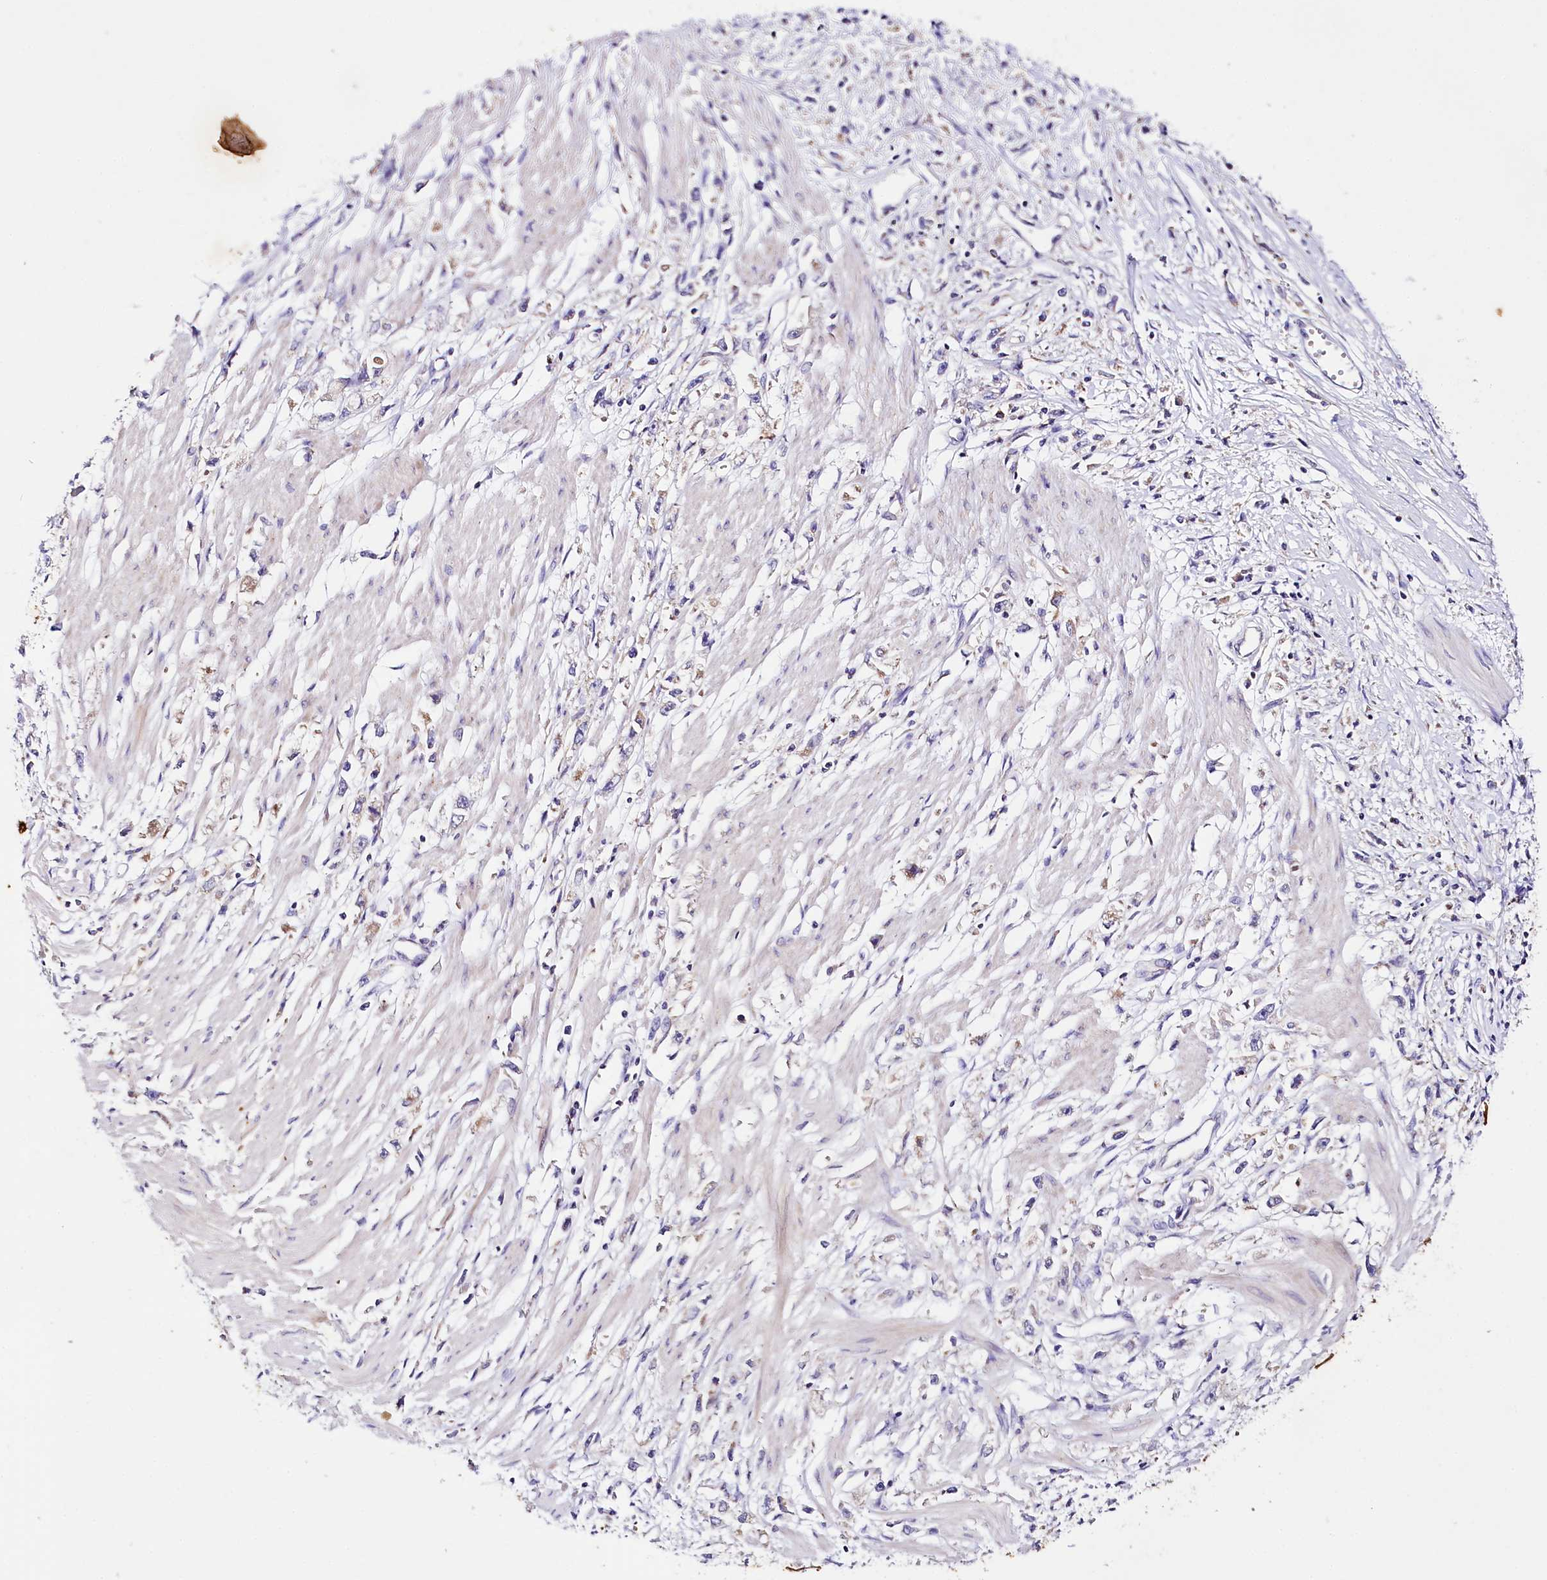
{"staining": {"intensity": "negative", "quantity": "none", "location": "none"}, "tissue": "stomach cancer", "cell_type": "Tumor cells", "image_type": "cancer", "snomed": [{"axis": "morphology", "description": "Adenocarcinoma, NOS"}, {"axis": "topography", "description": "Stomach"}], "caption": "The image shows no staining of tumor cells in stomach cancer. (Brightfield microscopy of DAB immunohistochemistry at high magnification).", "gene": "SACM1L", "patient": {"sex": "female", "age": 59}}